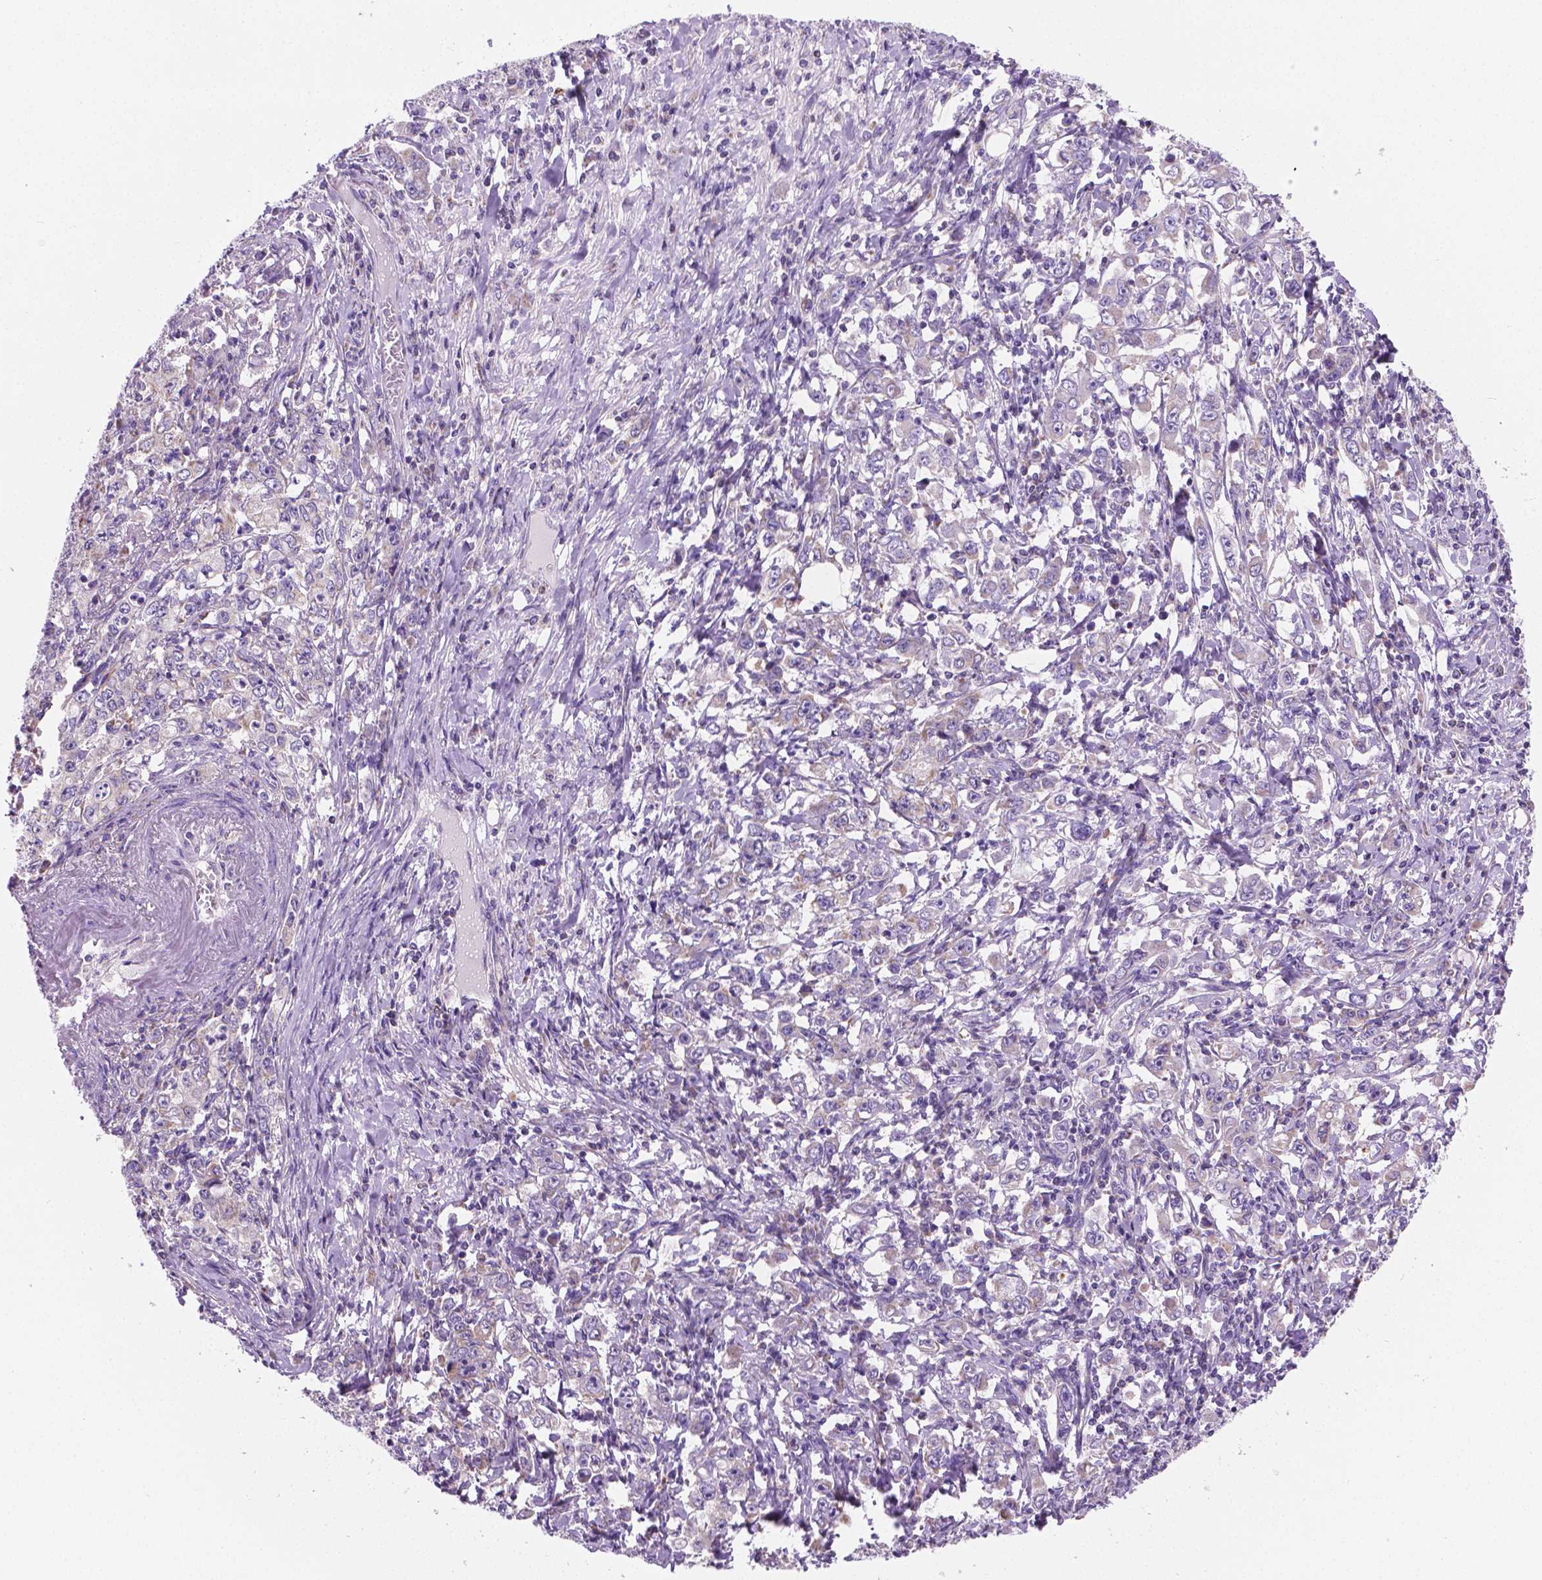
{"staining": {"intensity": "negative", "quantity": "none", "location": "none"}, "tissue": "stomach cancer", "cell_type": "Tumor cells", "image_type": "cancer", "snomed": [{"axis": "morphology", "description": "Adenocarcinoma, NOS"}, {"axis": "topography", "description": "Stomach, lower"}], "caption": "Immunohistochemistry micrograph of neoplastic tissue: human stomach cancer stained with DAB (3,3'-diaminobenzidine) demonstrates no significant protein positivity in tumor cells. Nuclei are stained in blue.", "gene": "CSPG5", "patient": {"sex": "female", "age": 72}}